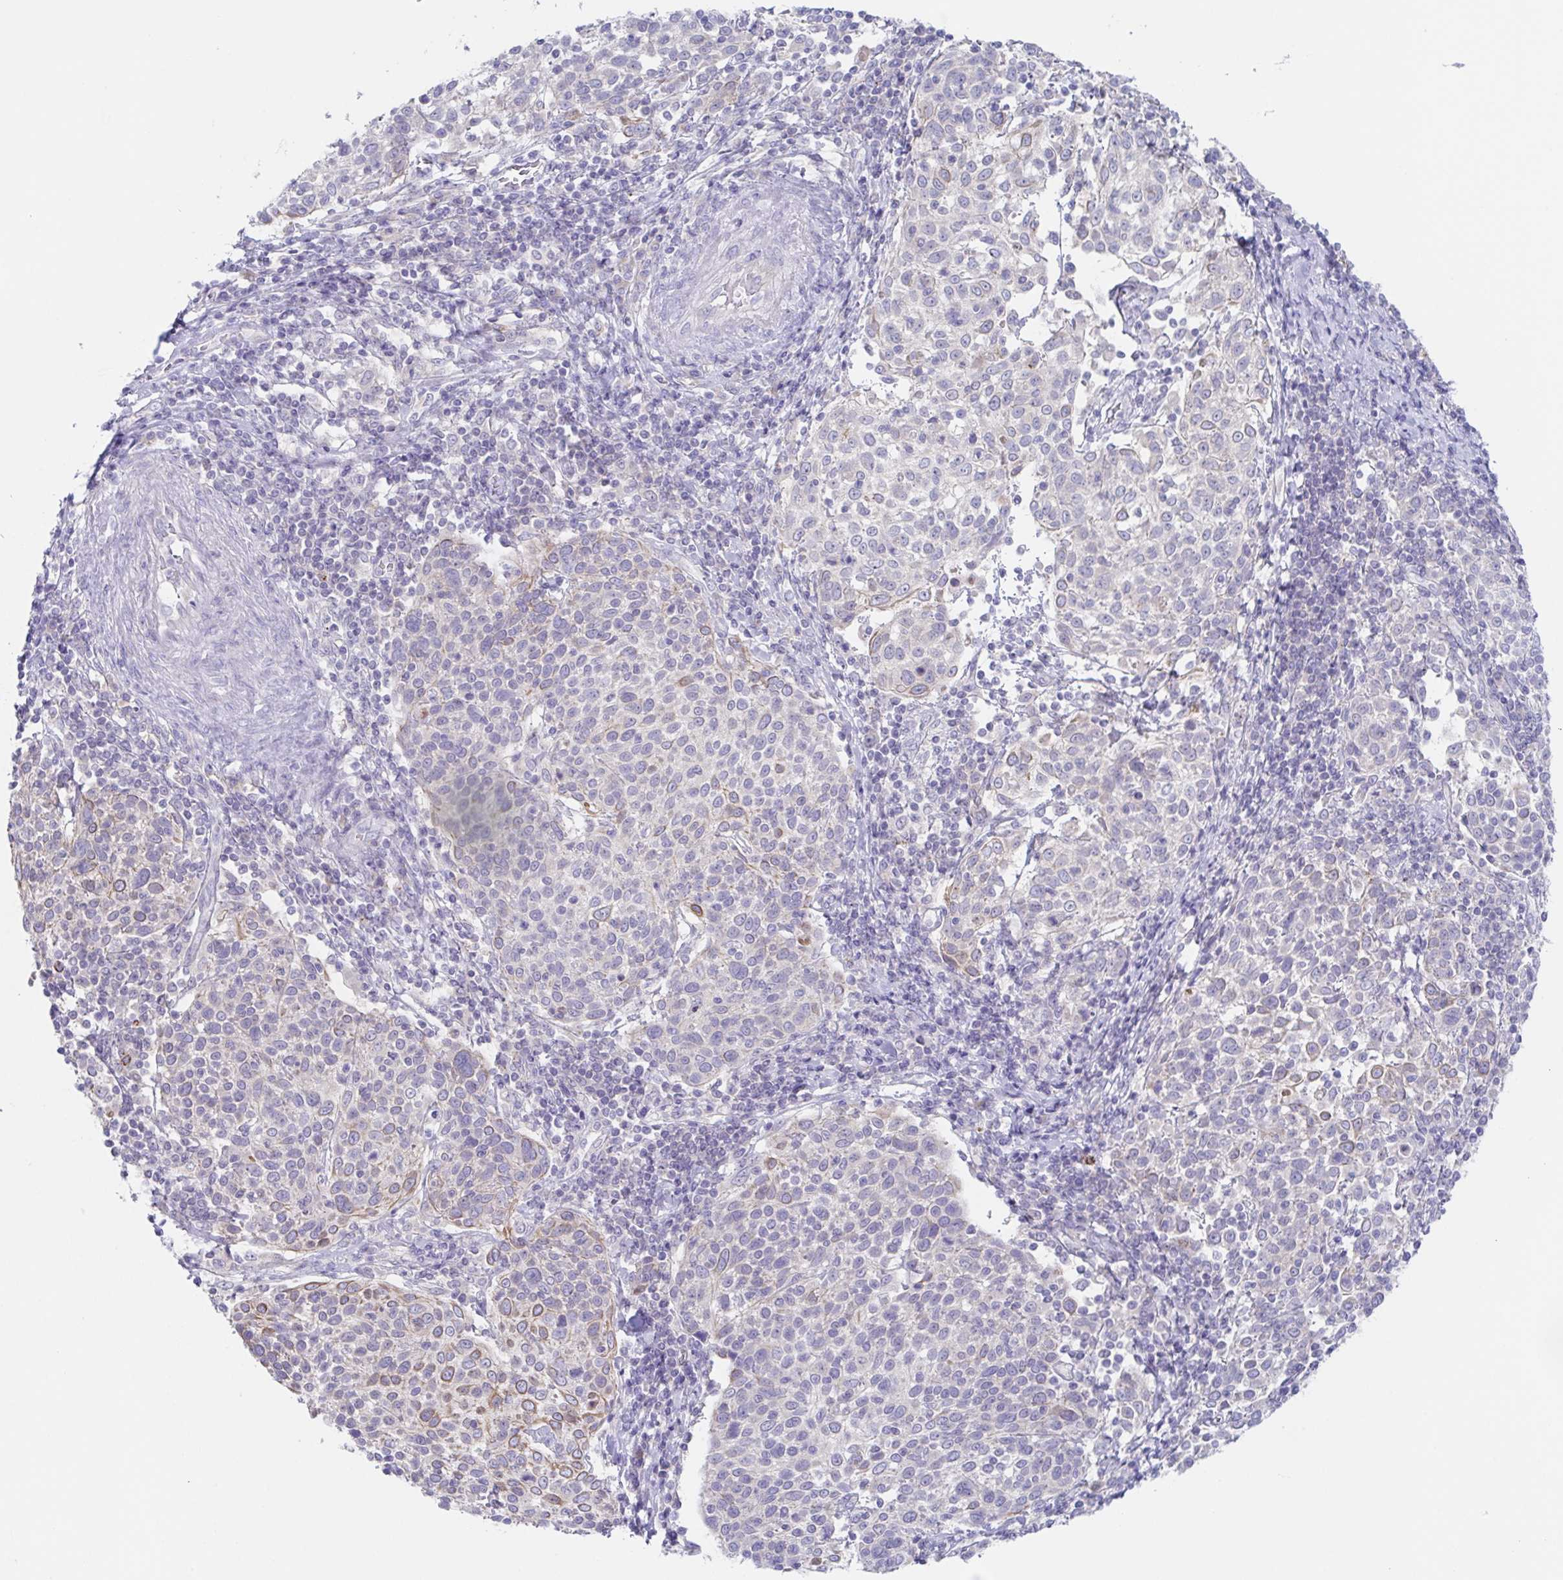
{"staining": {"intensity": "weak", "quantity": "<25%", "location": "cytoplasmic/membranous"}, "tissue": "cervical cancer", "cell_type": "Tumor cells", "image_type": "cancer", "snomed": [{"axis": "morphology", "description": "Squamous cell carcinoma, NOS"}, {"axis": "topography", "description": "Cervix"}], "caption": "A micrograph of human cervical squamous cell carcinoma is negative for staining in tumor cells.", "gene": "HTR2A", "patient": {"sex": "female", "age": 61}}